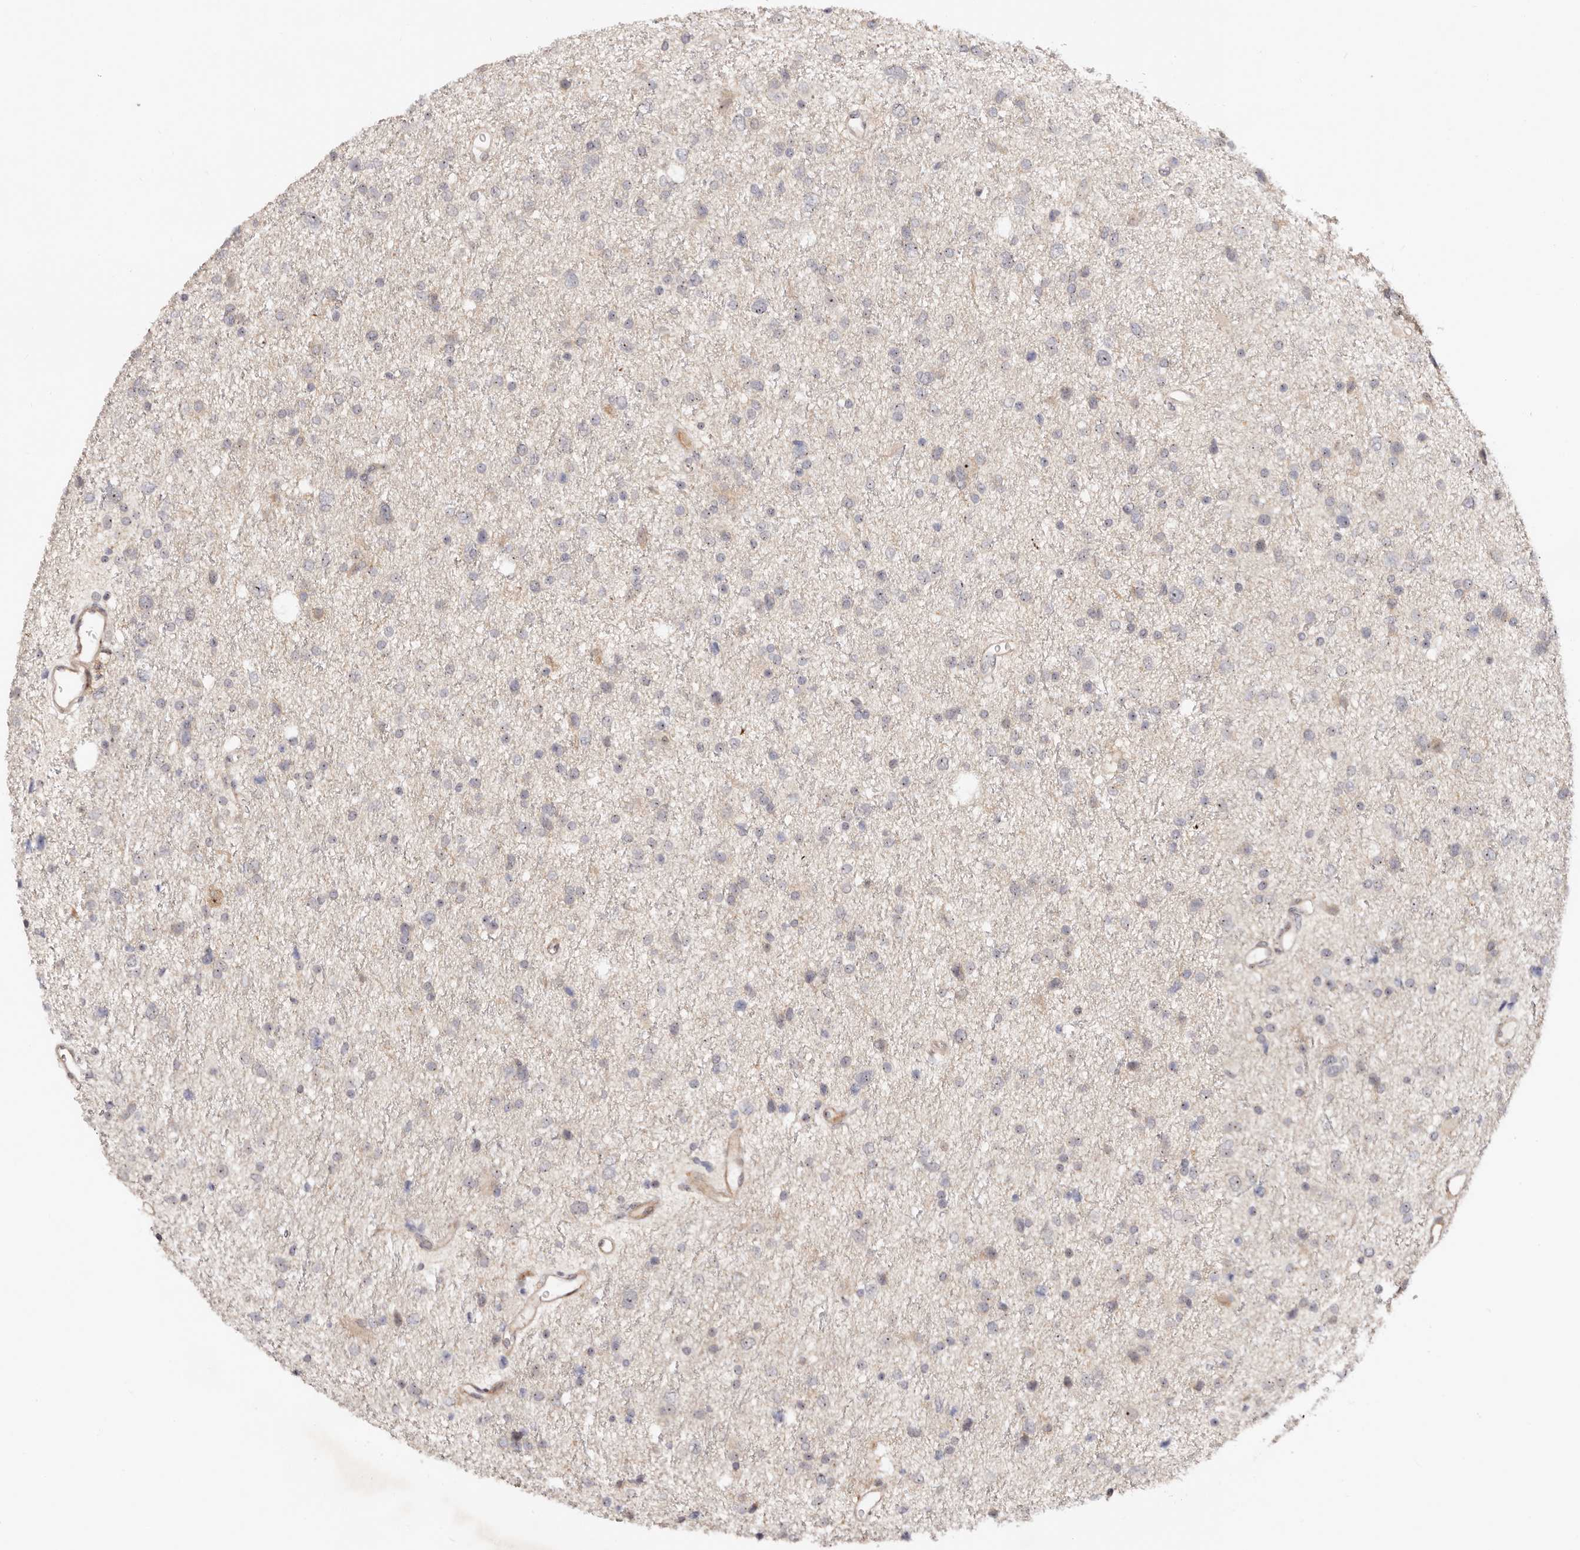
{"staining": {"intensity": "negative", "quantity": "none", "location": "none"}, "tissue": "glioma", "cell_type": "Tumor cells", "image_type": "cancer", "snomed": [{"axis": "morphology", "description": "Glioma, malignant, Low grade"}, {"axis": "topography", "description": "Brain"}], "caption": "IHC micrograph of glioma stained for a protein (brown), which reveals no expression in tumor cells. Nuclei are stained in blue.", "gene": "ODF2L", "patient": {"sex": "female", "age": 37}}